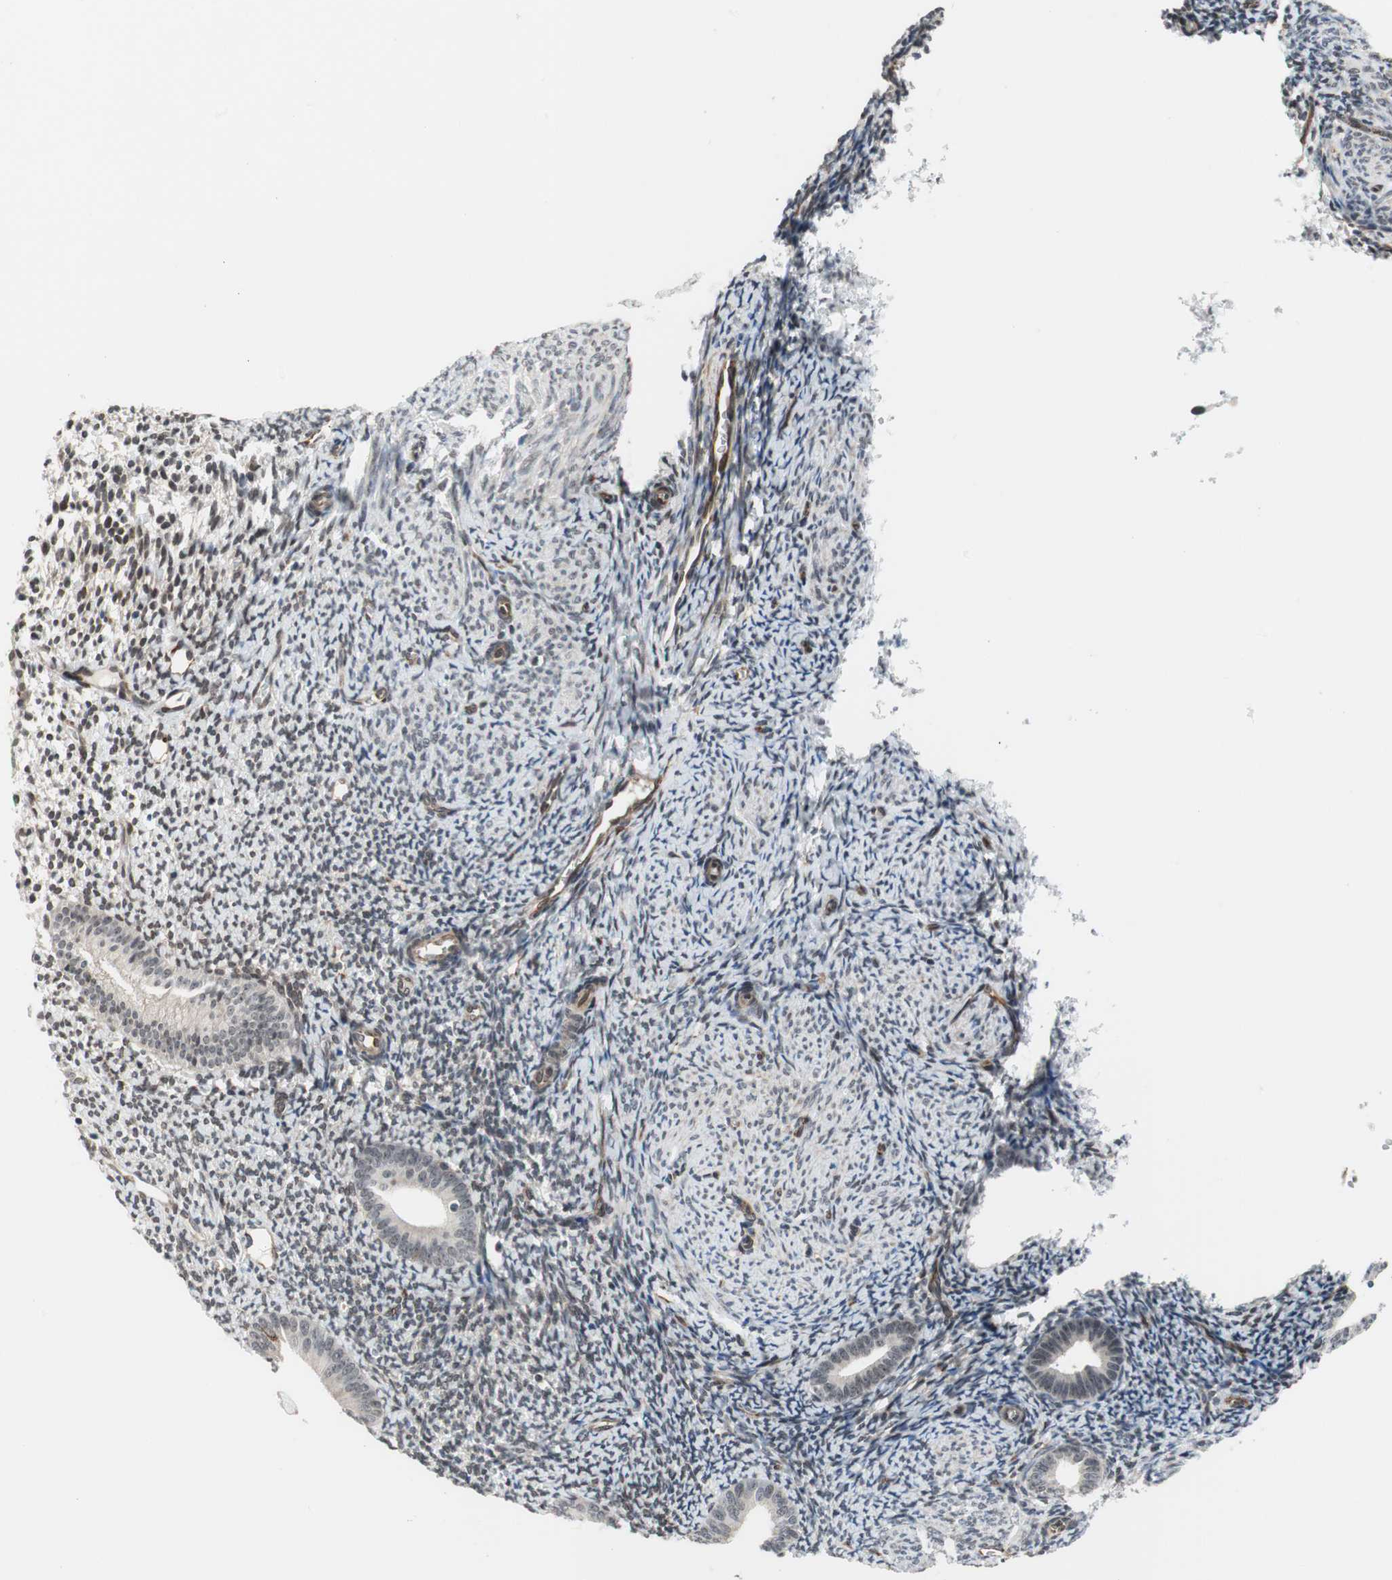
{"staining": {"intensity": "negative", "quantity": "none", "location": "none"}, "tissue": "endometrium", "cell_type": "Cells in endometrial stroma", "image_type": "normal", "snomed": [{"axis": "morphology", "description": "Normal tissue, NOS"}, {"axis": "topography", "description": "Smooth muscle"}, {"axis": "topography", "description": "Endometrium"}], "caption": "Cells in endometrial stroma are negative for protein expression in unremarkable human endometrium. (Immunohistochemistry, brightfield microscopy, high magnification).", "gene": "ZNF512B", "patient": {"sex": "female", "age": 57}}